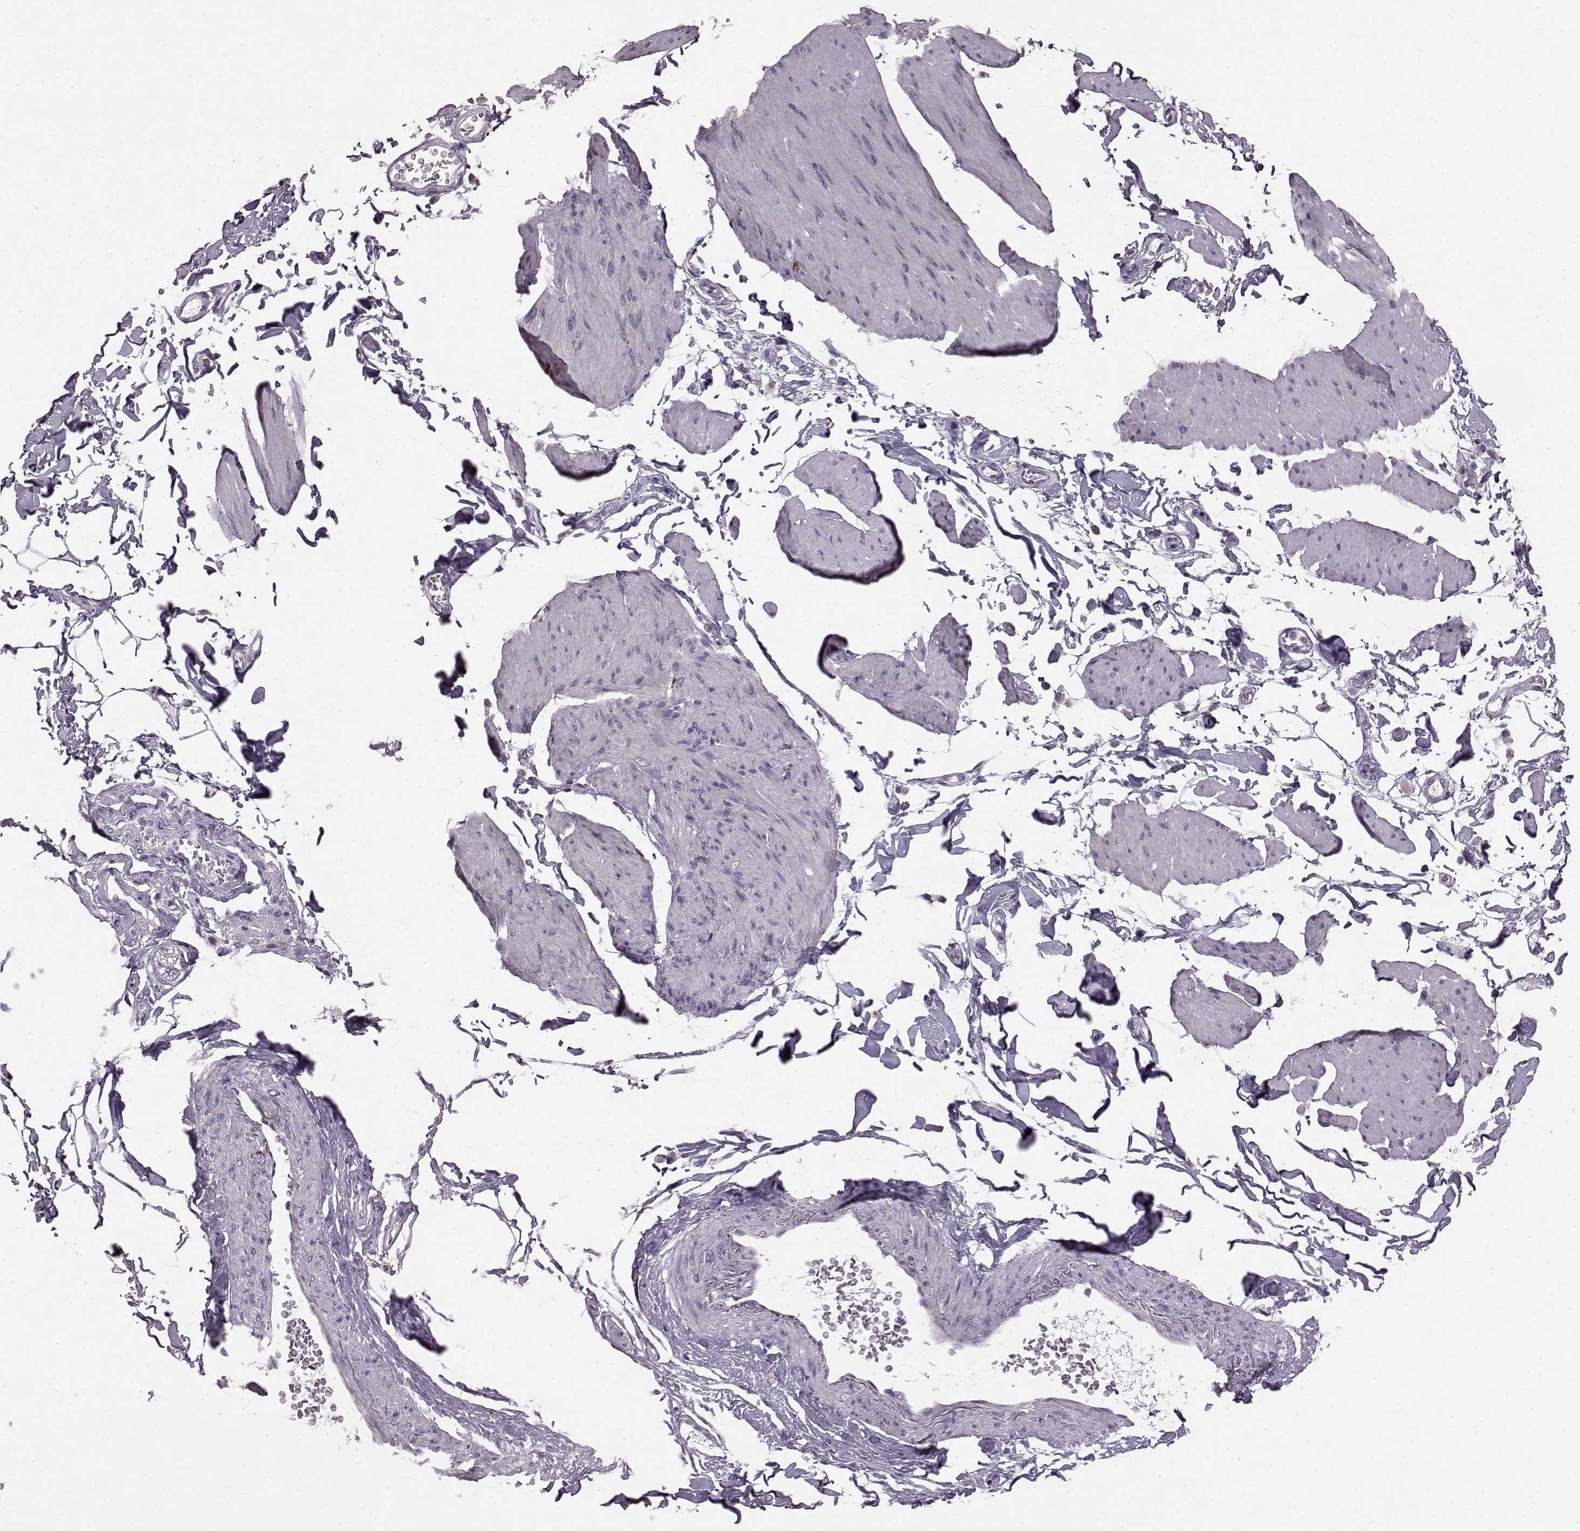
{"staining": {"intensity": "negative", "quantity": "none", "location": "none"}, "tissue": "smooth muscle", "cell_type": "Smooth muscle cells", "image_type": "normal", "snomed": [{"axis": "morphology", "description": "Normal tissue, NOS"}, {"axis": "topography", "description": "Adipose tissue"}, {"axis": "topography", "description": "Smooth muscle"}, {"axis": "topography", "description": "Peripheral nerve tissue"}], "caption": "Protein analysis of normal smooth muscle demonstrates no significant staining in smooth muscle cells.", "gene": "FAM8A1", "patient": {"sex": "male", "age": 83}}